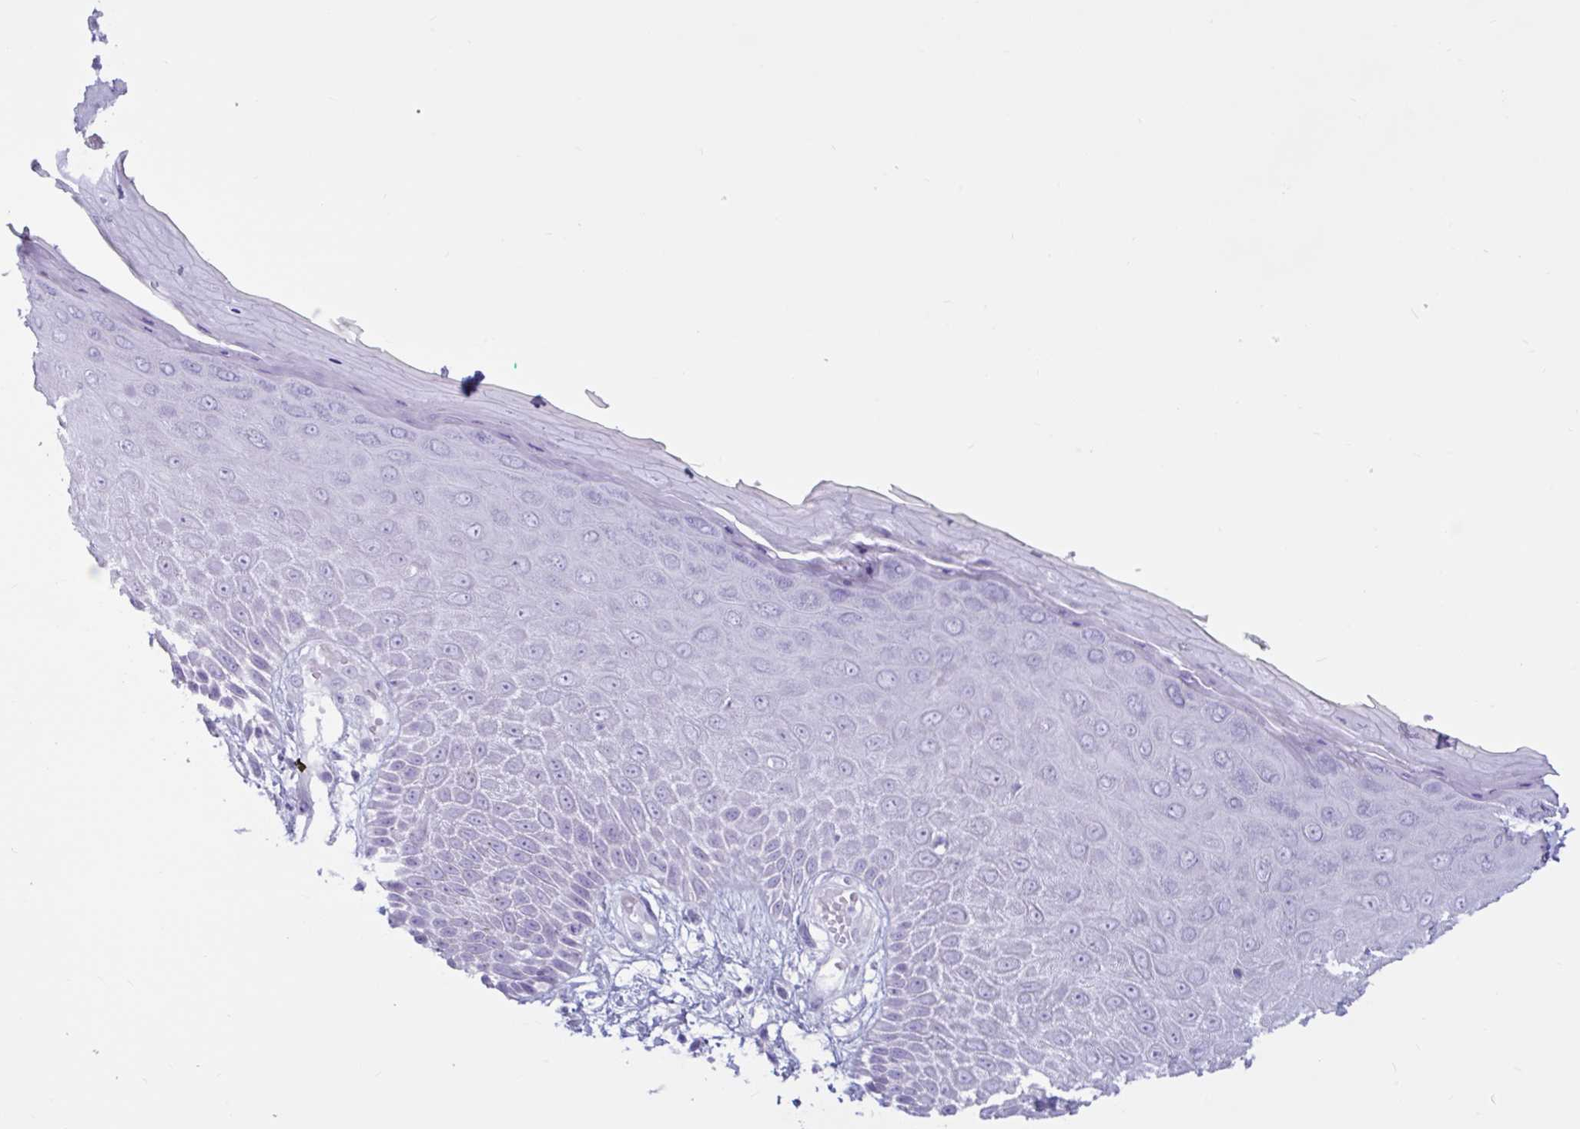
{"staining": {"intensity": "negative", "quantity": "none", "location": "none"}, "tissue": "skin", "cell_type": "Epidermal cells", "image_type": "normal", "snomed": [{"axis": "morphology", "description": "Normal tissue, NOS"}, {"axis": "topography", "description": "Anal"}, {"axis": "topography", "description": "Peripheral nerve tissue"}], "caption": "Immunohistochemistry photomicrograph of normal skin: human skin stained with DAB (3,3'-diaminobenzidine) exhibits no significant protein positivity in epidermal cells. (DAB (3,3'-diaminobenzidine) immunohistochemistry visualized using brightfield microscopy, high magnification).", "gene": "BBS10", "patient": {"sex": "male", "age": 78}}